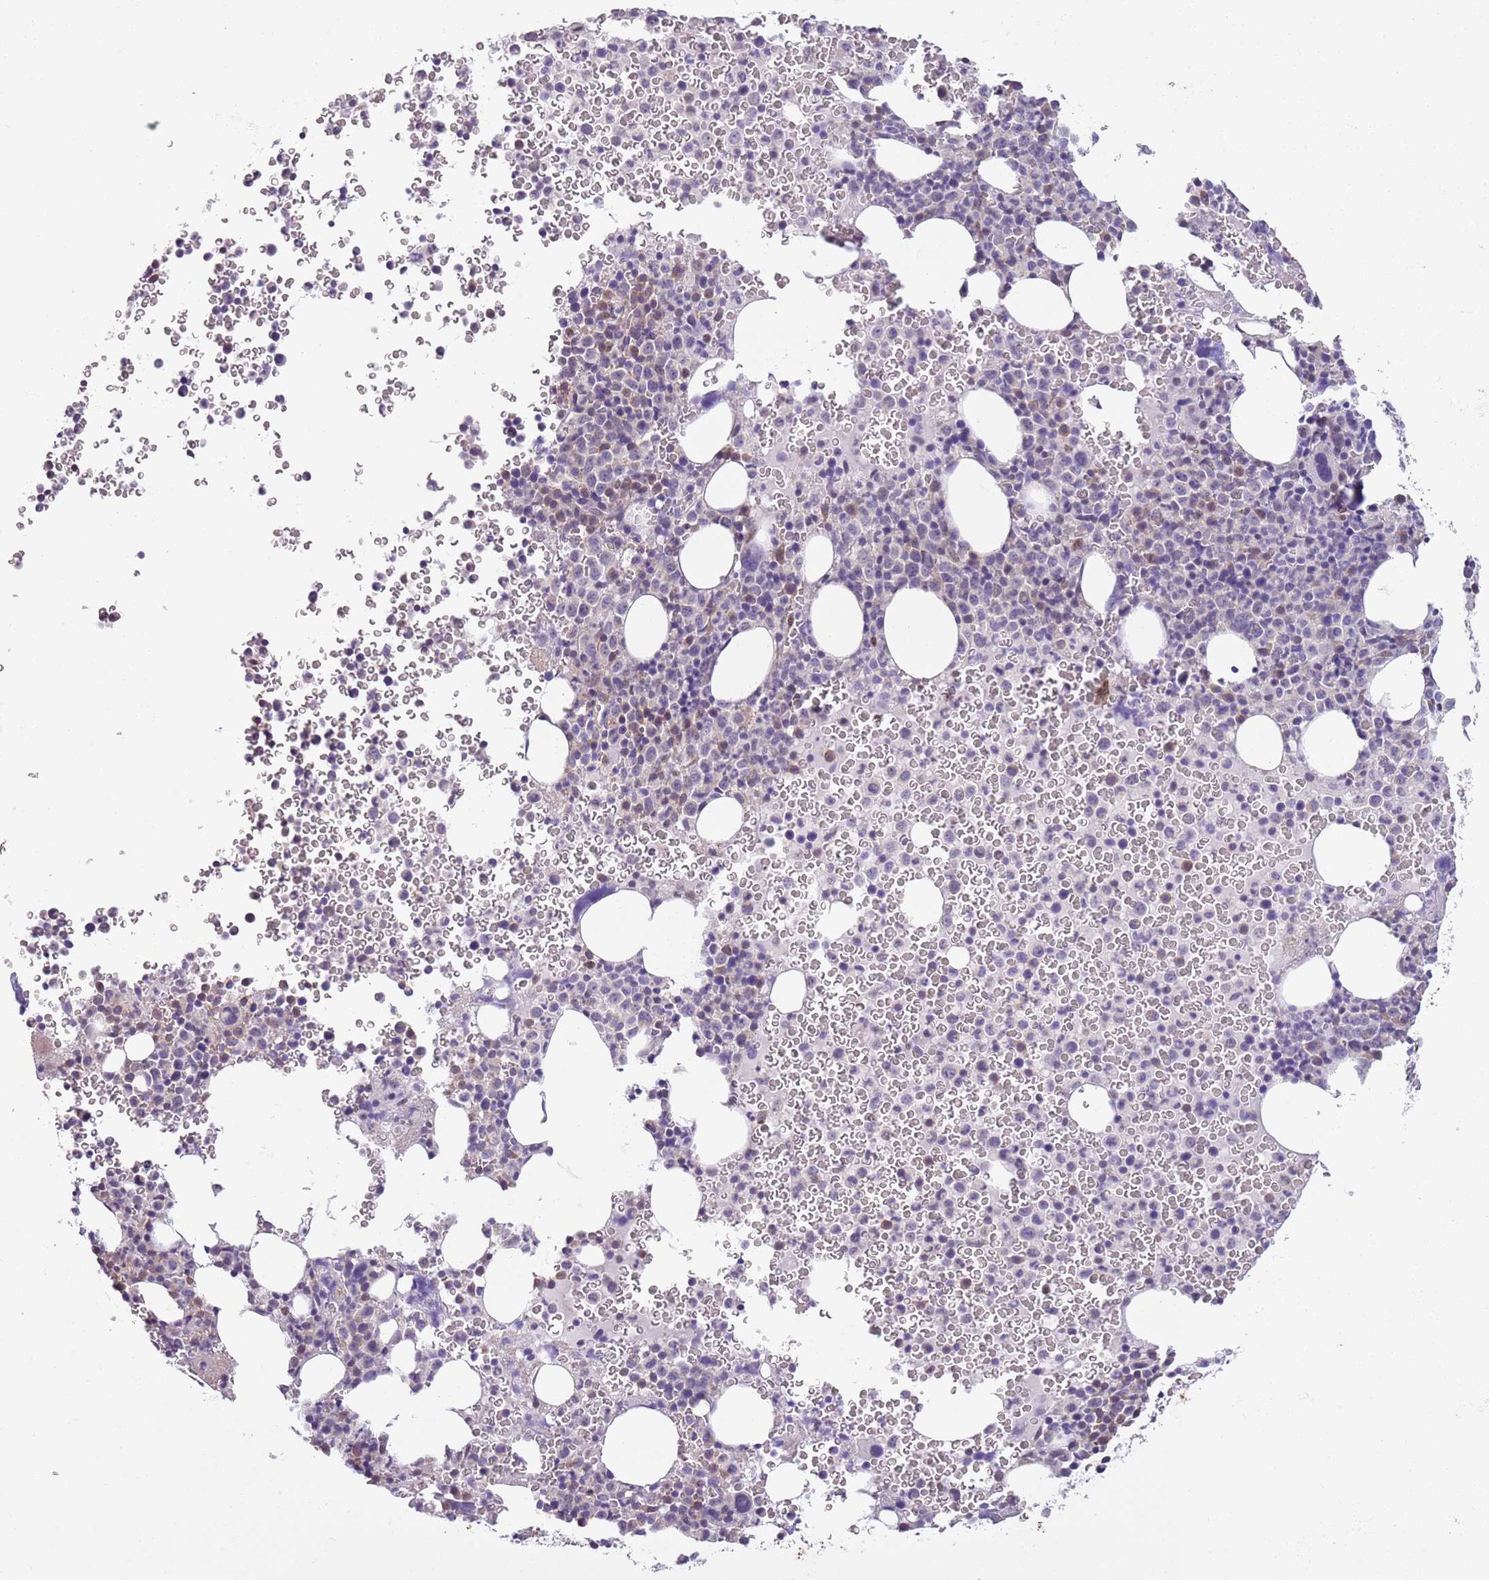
{"staining": {"intensity": "weak", "quantity": "<25%", "location": "cytoplasmic/membranous"}, "tissue": "bone marrow", "cell_type": "Hematopoietic cells", "image_type": "normal", "snomed": [{"axis": "morphology", "description": "Normal tissue, NOS"}, {"axis": "topography", "description": "Bone marrow"}], "caption": "A high-resolution histopathology image shows immunohistochemistry (IHC) staining of unremarkable bone marrow, which exhibits no significant expression in hematopoietic cells. (DAB IHC with hematoxylin counter stain).", "gene": "CAPN9", "patient": {"sex": "female", "age": 54}}